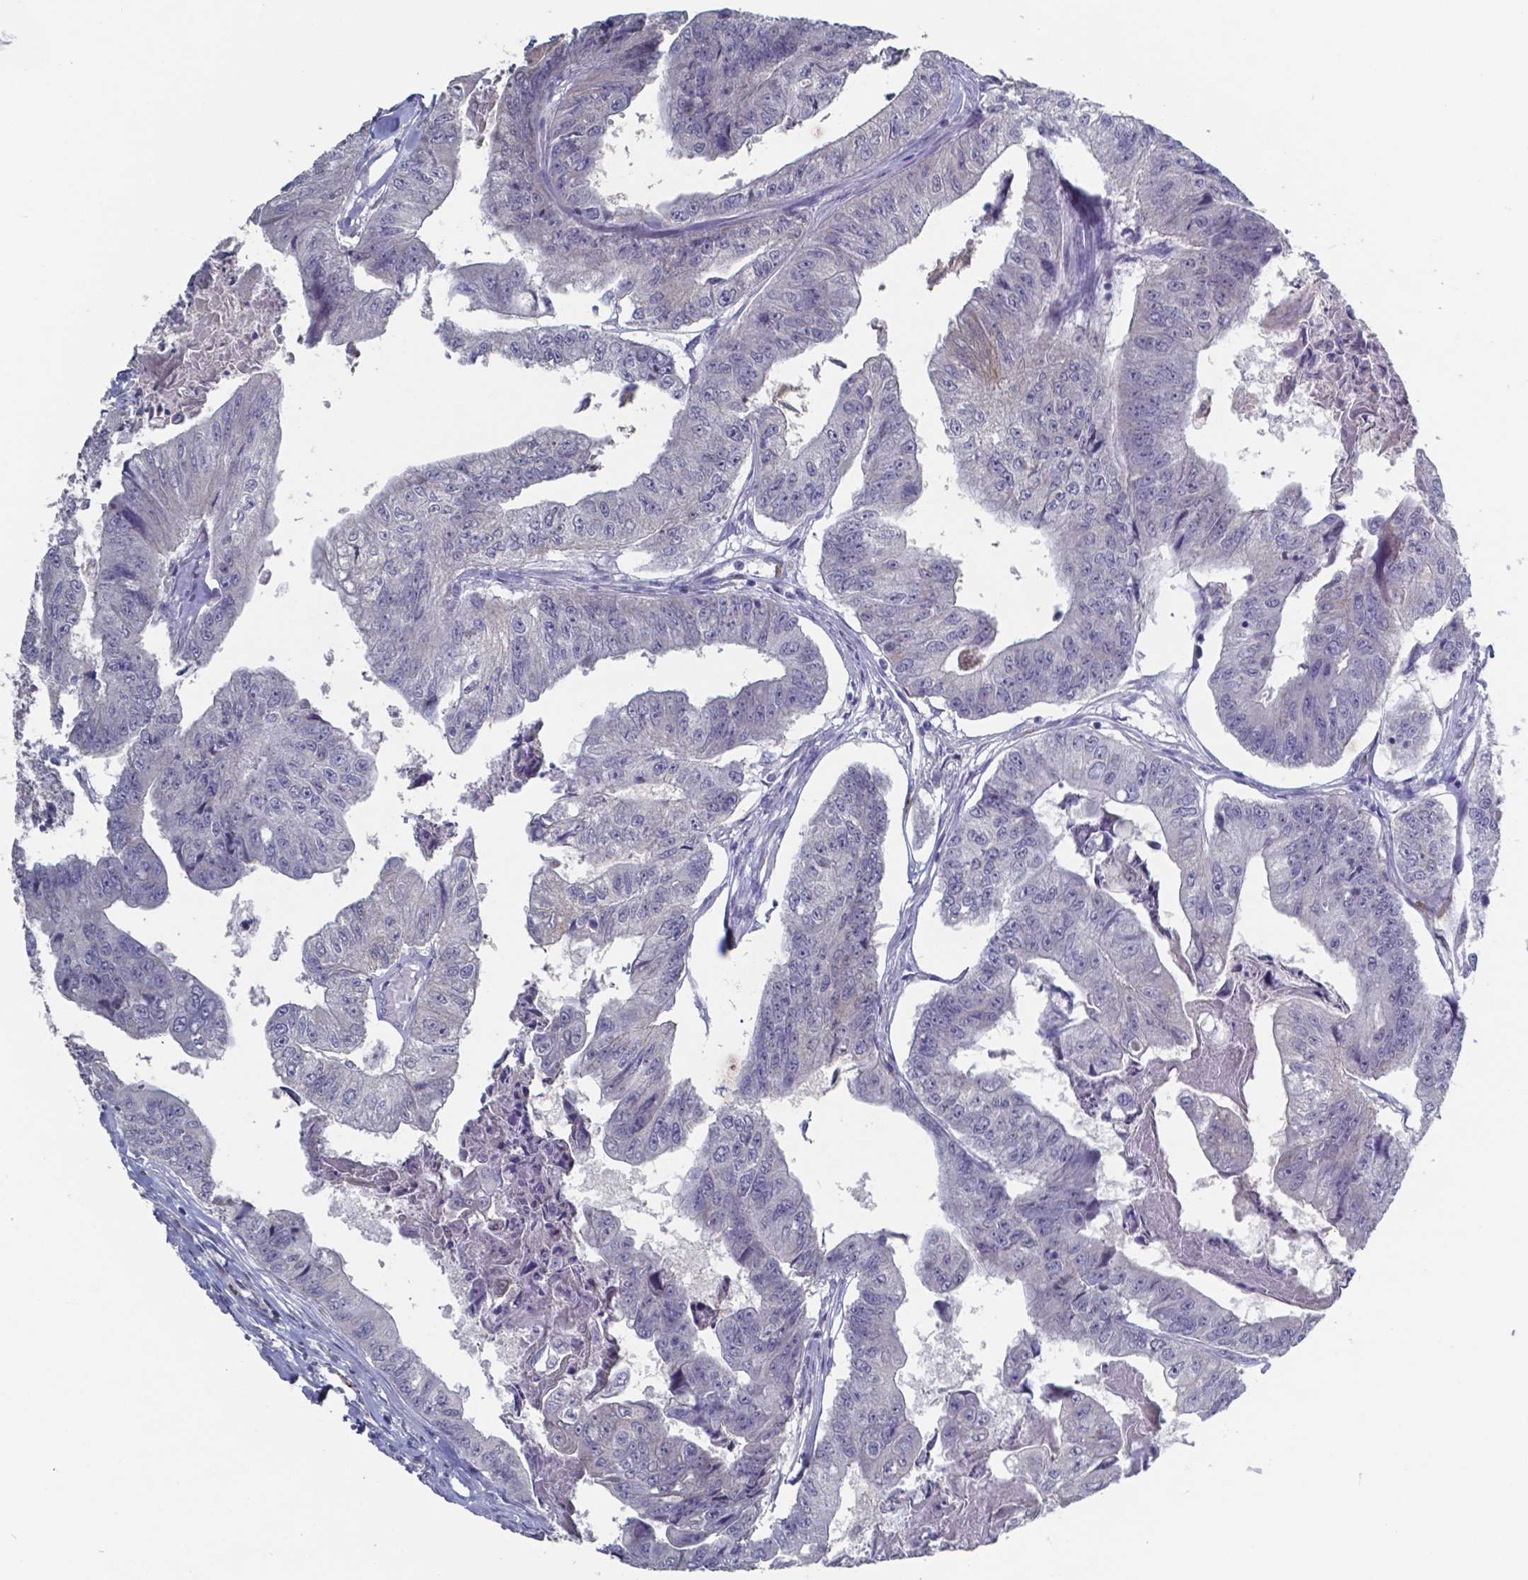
{"staining": {"intensity": "negative", "quantity": "none", "location": "none"}, "tissue": "colorectal cancer", "cell_type": "Tumor cells", "image_type": "cancer", "snomed": [{"axis": "morphology", "description": "Adenocarcinoma, NOS"}, {"axis": "topography", "description": "Colon"}], "caption": "A micrograph of human colorectal cancer (adenocarcinoma) is negative for staining in tumor cells. (Stains: DAB (3,3'-diaminobenzidine) immunohistochemistry (IHC) with hematoxylin counter stain, Microscopy: brightfield microscopy at high magnification).", "gene": "PLA2R1", "patient": {"sex": "female", "age": 67}}